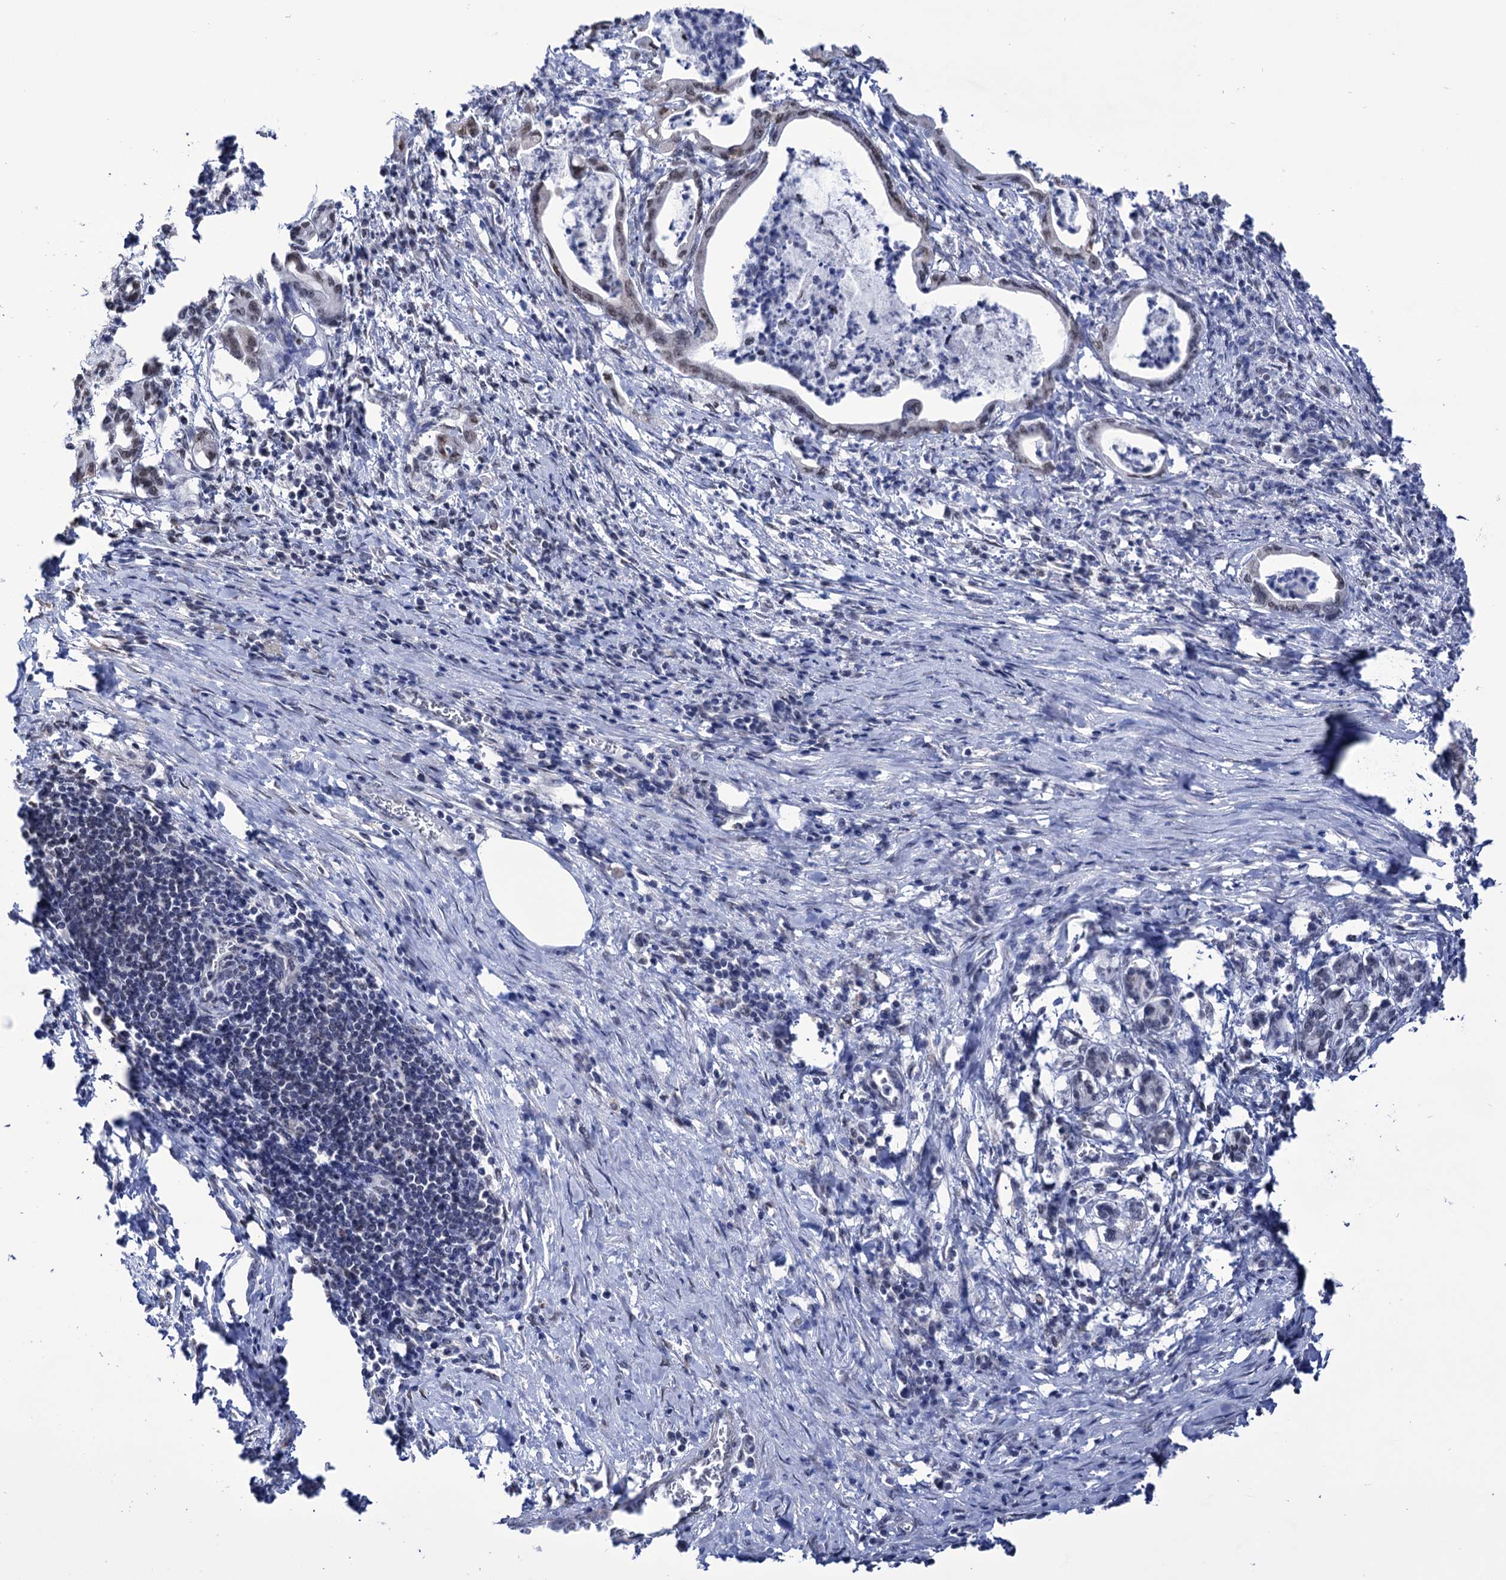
{"staining": {"intensity": "weak", "quantity": "25%-75%", "location": "nuclear"}, "tissue": "pancreatic cancer", "cell_type": "Tumor cells", "image_type": "cancer", "snomed": [{"axis": "morphology", "description": "Adenocarcinoma, NOS"}, {"axis": "topography", "description": "Pancreas"}], "caption": "The micrograph displays a brown stain indicating the presence of a protein in the nuclear of tumor cells in pancreatic cancer.", "gene": "ABHD10", "patient": {"sex": "female", "age": 55}}